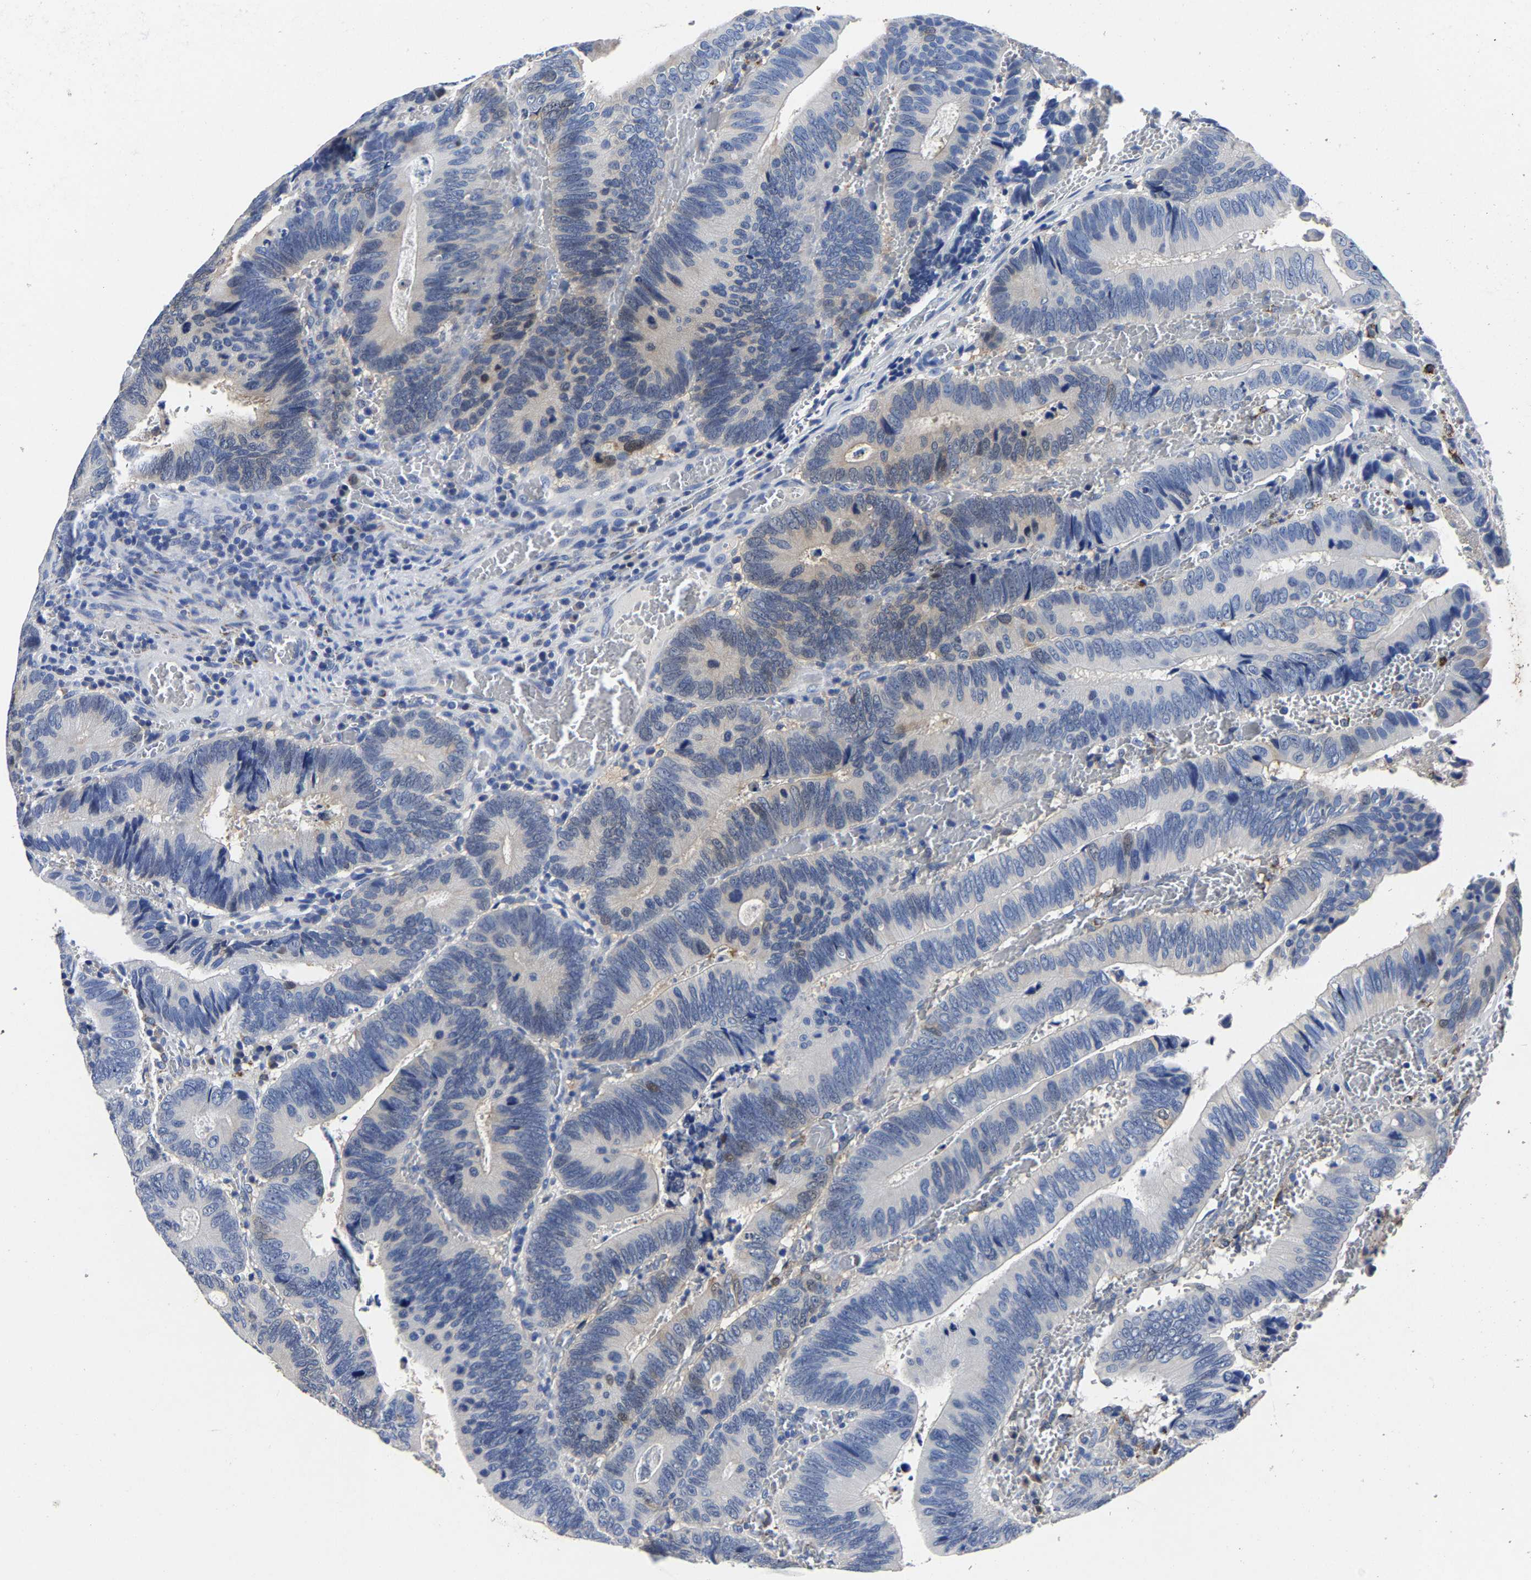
{"staining": {"intensity": "weak", "quantity": "<25%", "location": "cytoplasmic/membranous,nuclear"}, "tissue": "colorectal cancer", "cell_type": "Tumor cells", "image_type": "cancer", "snomed": [{"axis": "morphology", "description": "Inflammation, NOS"}, {"axis": "morphology", "description": "Adenocarcinoma, NOS"}, {"axis": "topography", "description": "Colon"}], "caption": "Immunohistochemical staining of adenocarcinoma (colorectal) reveals no significant staining in tumor cells.", "gene": "PSPH", "patient": {"sex": "male", "age": 72}}